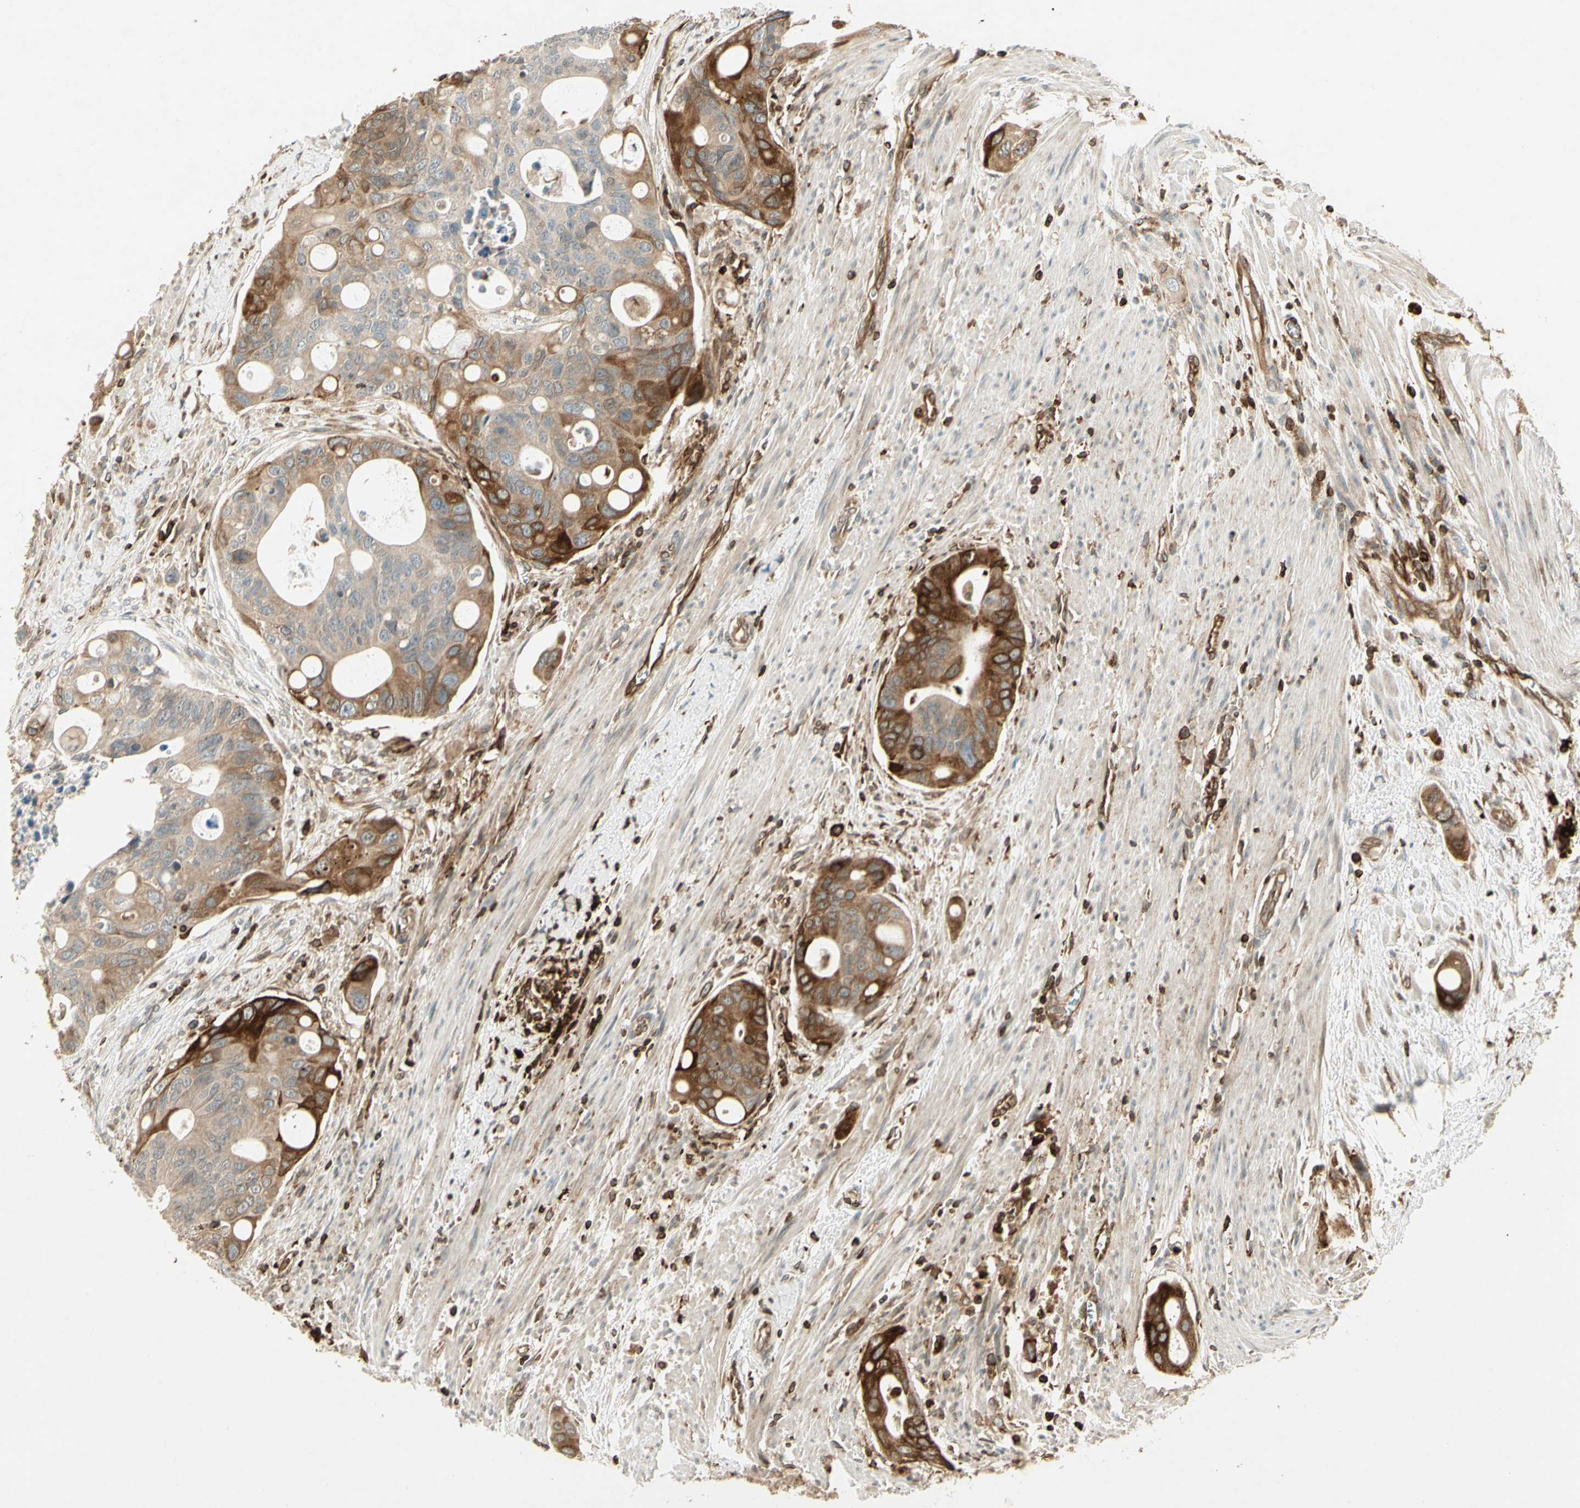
{"staining": {"intensity": "strong", "quantity": ">75%", "location": "cytoplasmic/membranous"}, "tissue": "colorectal cancer", "cell_type": "Tumor cells", "image_type": "cancer", "snomed": [{"axis": "morphology", "description": "Adenocarcinoma, NOS"}, {"axis": "topography", "description": "Colon"}], "caption": "Immunohistochemistry (IHC) micrograph of neoplastic tissue: human colorectal cancer (adenocarcinoma) stained using immunohistochemistry displays high levels of strong protein expression localized specifically in the cytoplasmic/membranous of tumor cells, appearing as a cytoplasmic/membranous brown color.", "gene": "TAPBP", "patient": {"sex": "female", "age": 57}}